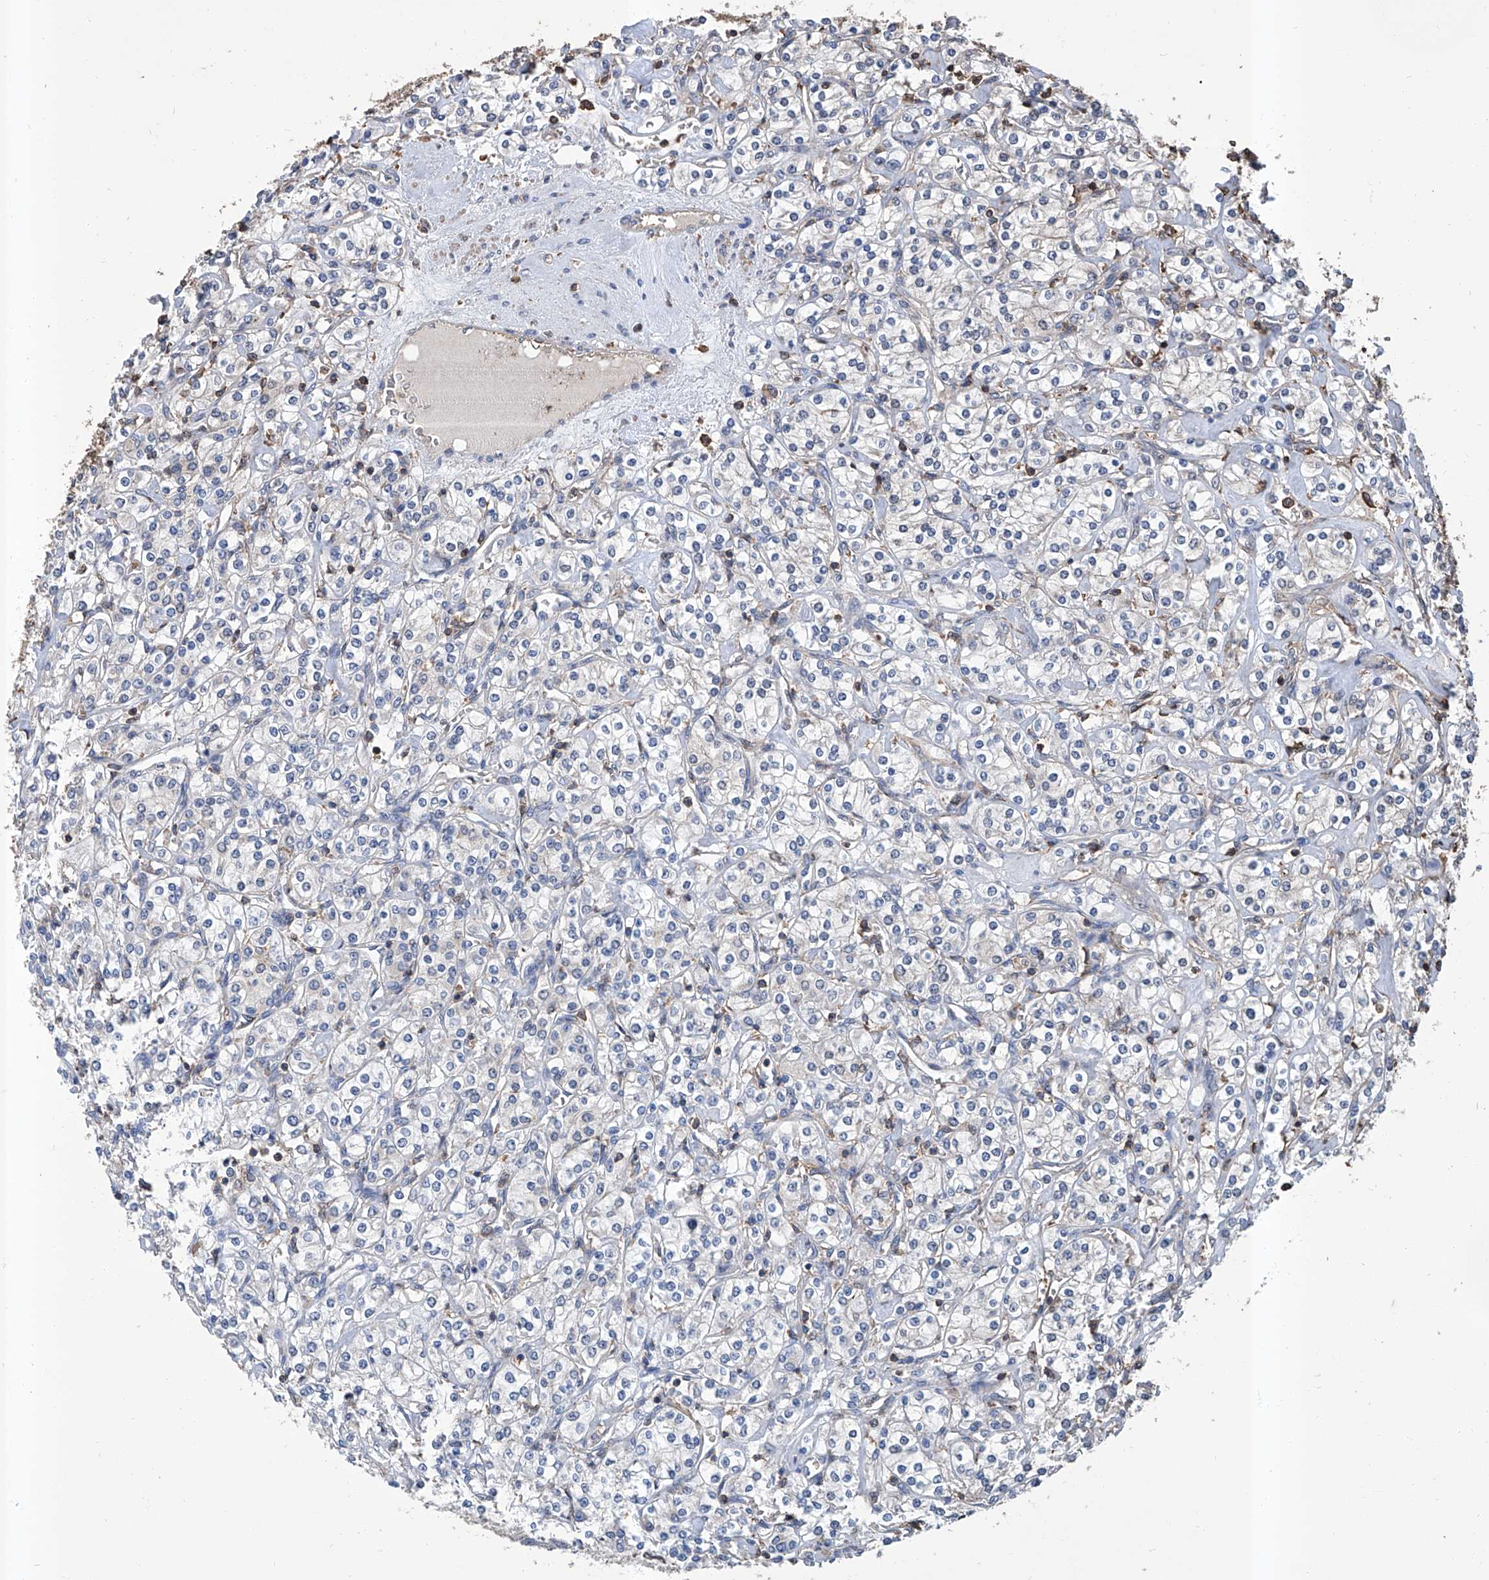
{"staining": {"intensity": "negative", "quantity": "none", "location": "none"}, "tissue": "renal cancer", "cell_type": "Tumor cells", "image_type": "cancer", "snomed": [{"axis": "morphology", "description": "Adenocarcinoma, NOS"}, {"axis": "topography", "description": "Kidney"}], "caption": "Photomicrograph shows no significant protein positivity in tumor cells of renal cancer (adenocarcinoma). (Stains: DAB immunohistochemistry (IHC) with hematoxylin counter stain, Microscopy: brightfield microscopy at high magnification).", "gene": "GPT", "patient": {"sex": "male", "age": 77}}